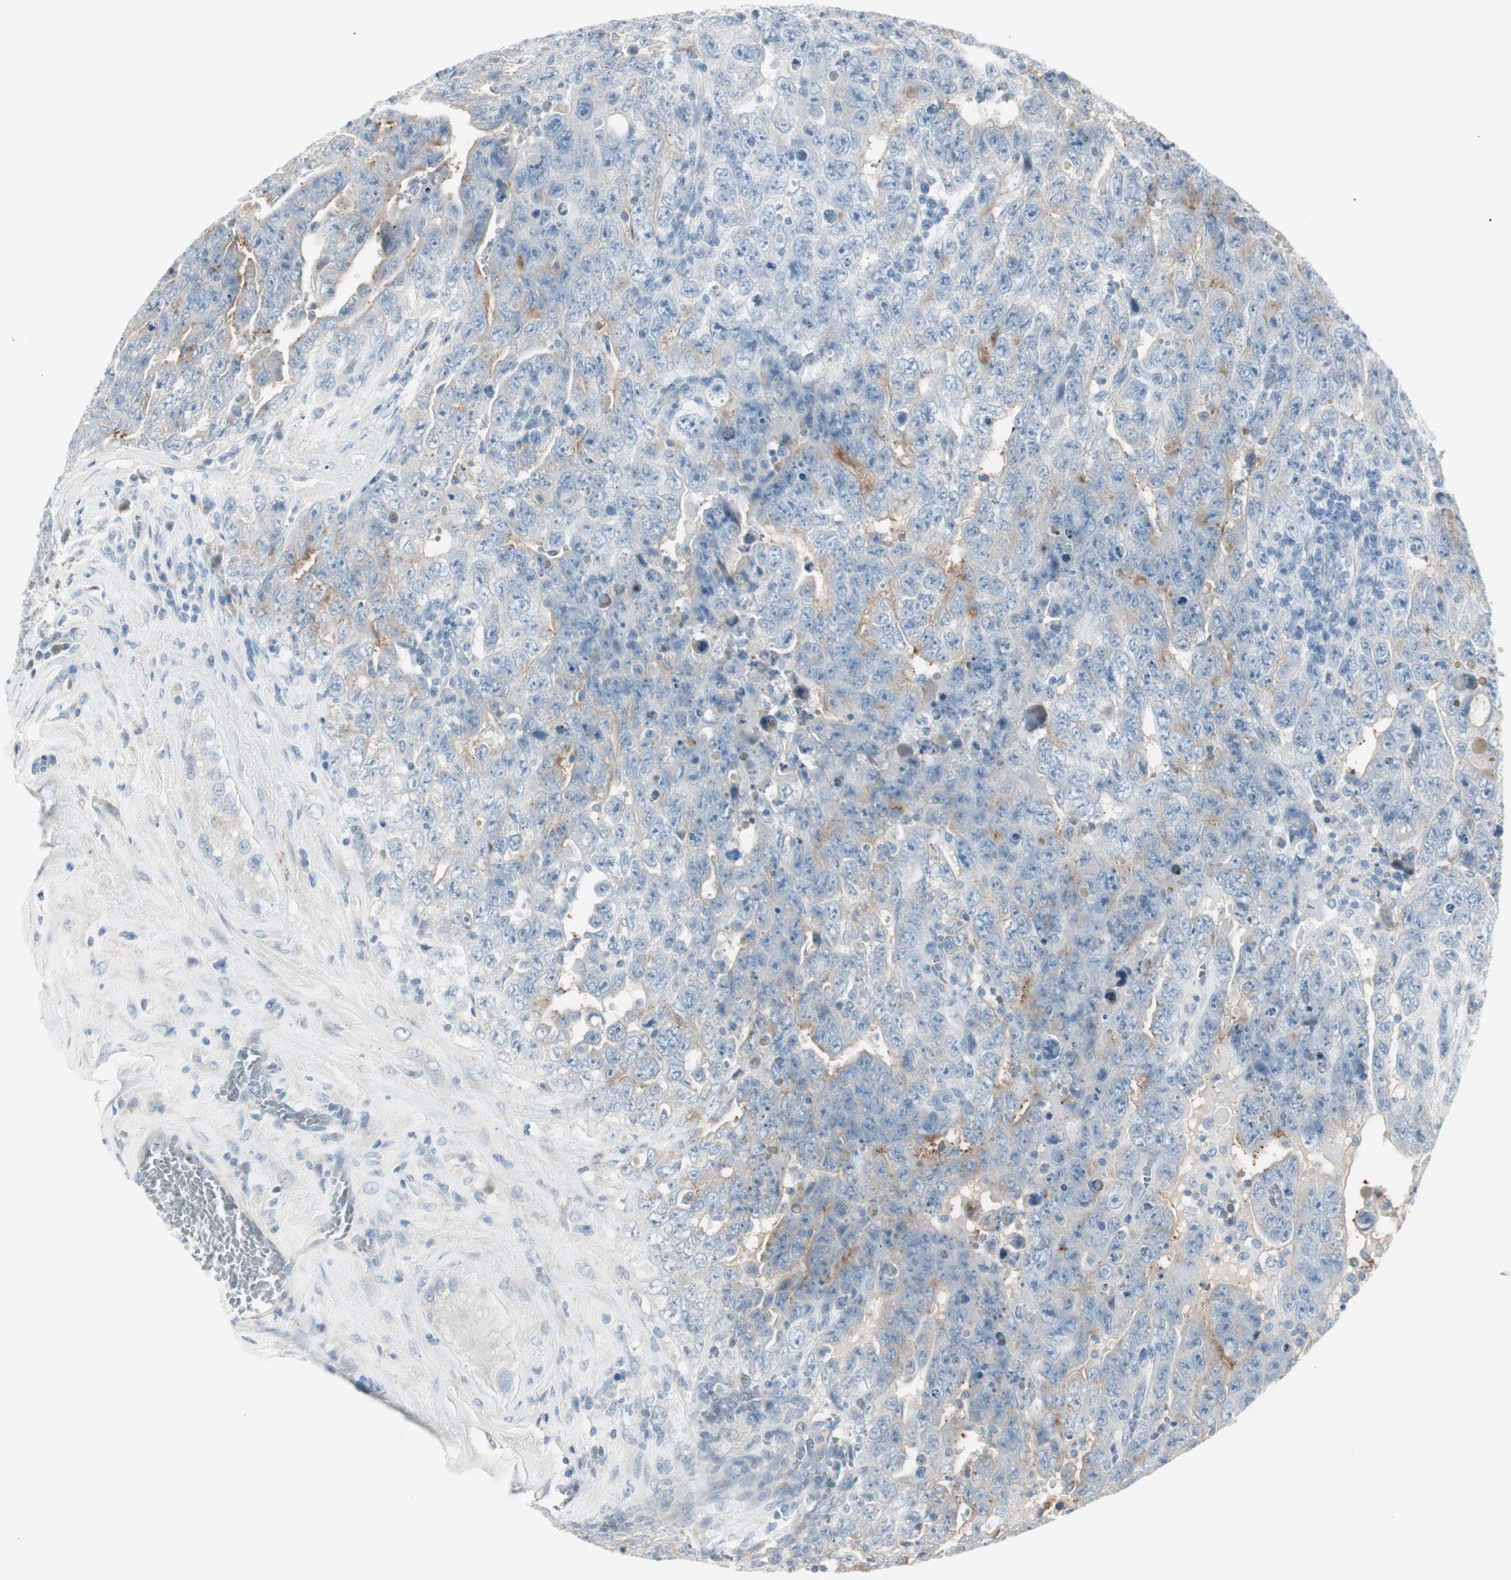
{"staining": {"intensity": "negative", "quantity": "none", "location": "none"}, "tissue": "testis cancer", "cell_type": "Tumor cells", "image_type": "cancer", "snomed": [{"axis": "morphology", "description": "Carcinoma, Embryonal, NOS"}, {"axis": "topography", "description": "Testis"}], "caption": "Human testis cancer stained for a protein using immunohistochemistry (IHC) shows no staining in tumor cells.", "gene": "CACNA2D1", "patient": {"sex": "male", "age": 28}}